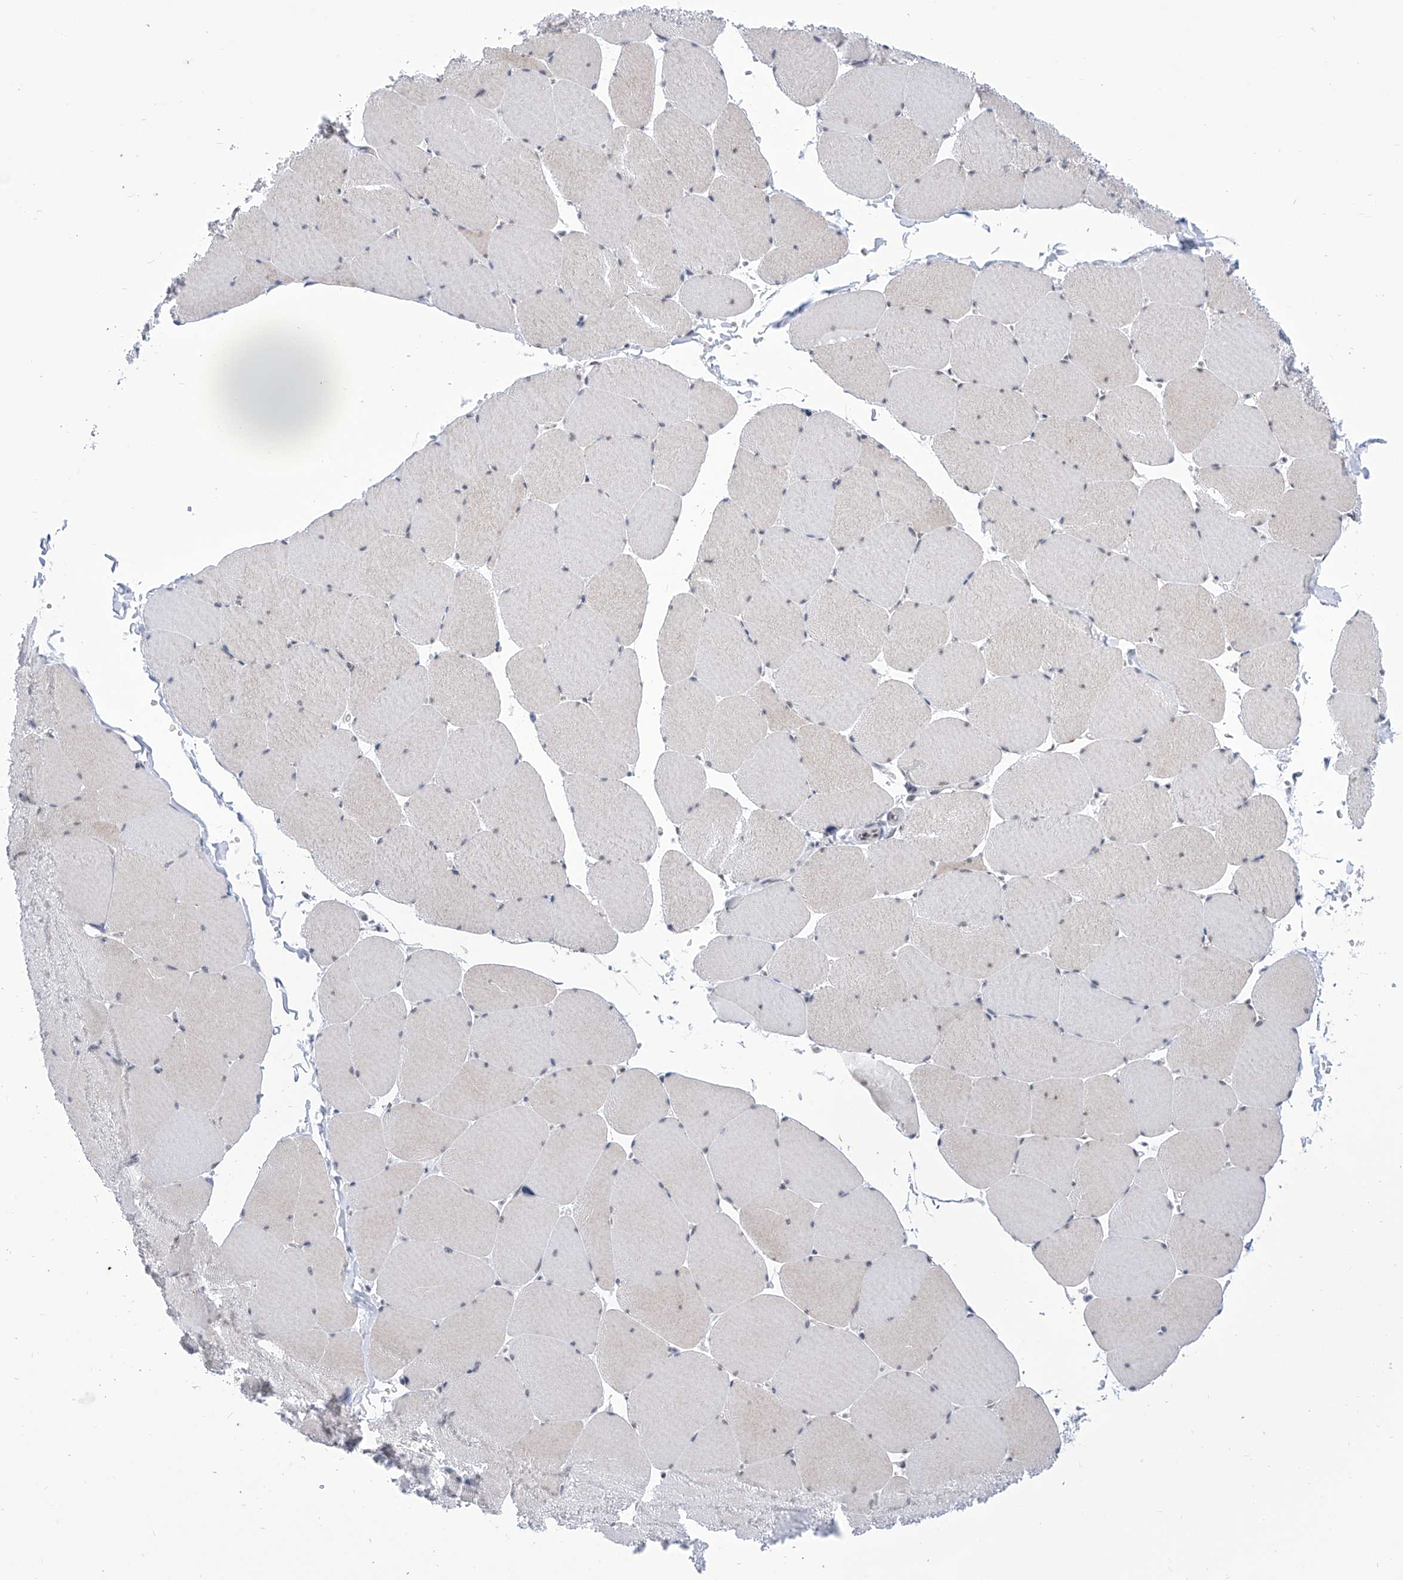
{"staining": {"intensity": "weak", "quantity": "25%-75%", "location": "nuclear"}, "tissue": "skeletal muscle", "cell_type": "Myocytes", "image_type": "normal", "snomed": [{"axis": "morphology", "description": "Normal tissue, NOS"}, {"axis": "topography", "description": "Skeletal muscle"}, {"axis": "topography", "description": "Head-Neck"}], "caption": "Brown immunohistochemical staining in benign skeletal muscle exhibits weak nuclear expression in approximately 25%-75% of myocytes.", "gene": "SART1", "patient": {"sex": "male", "age": 66}}